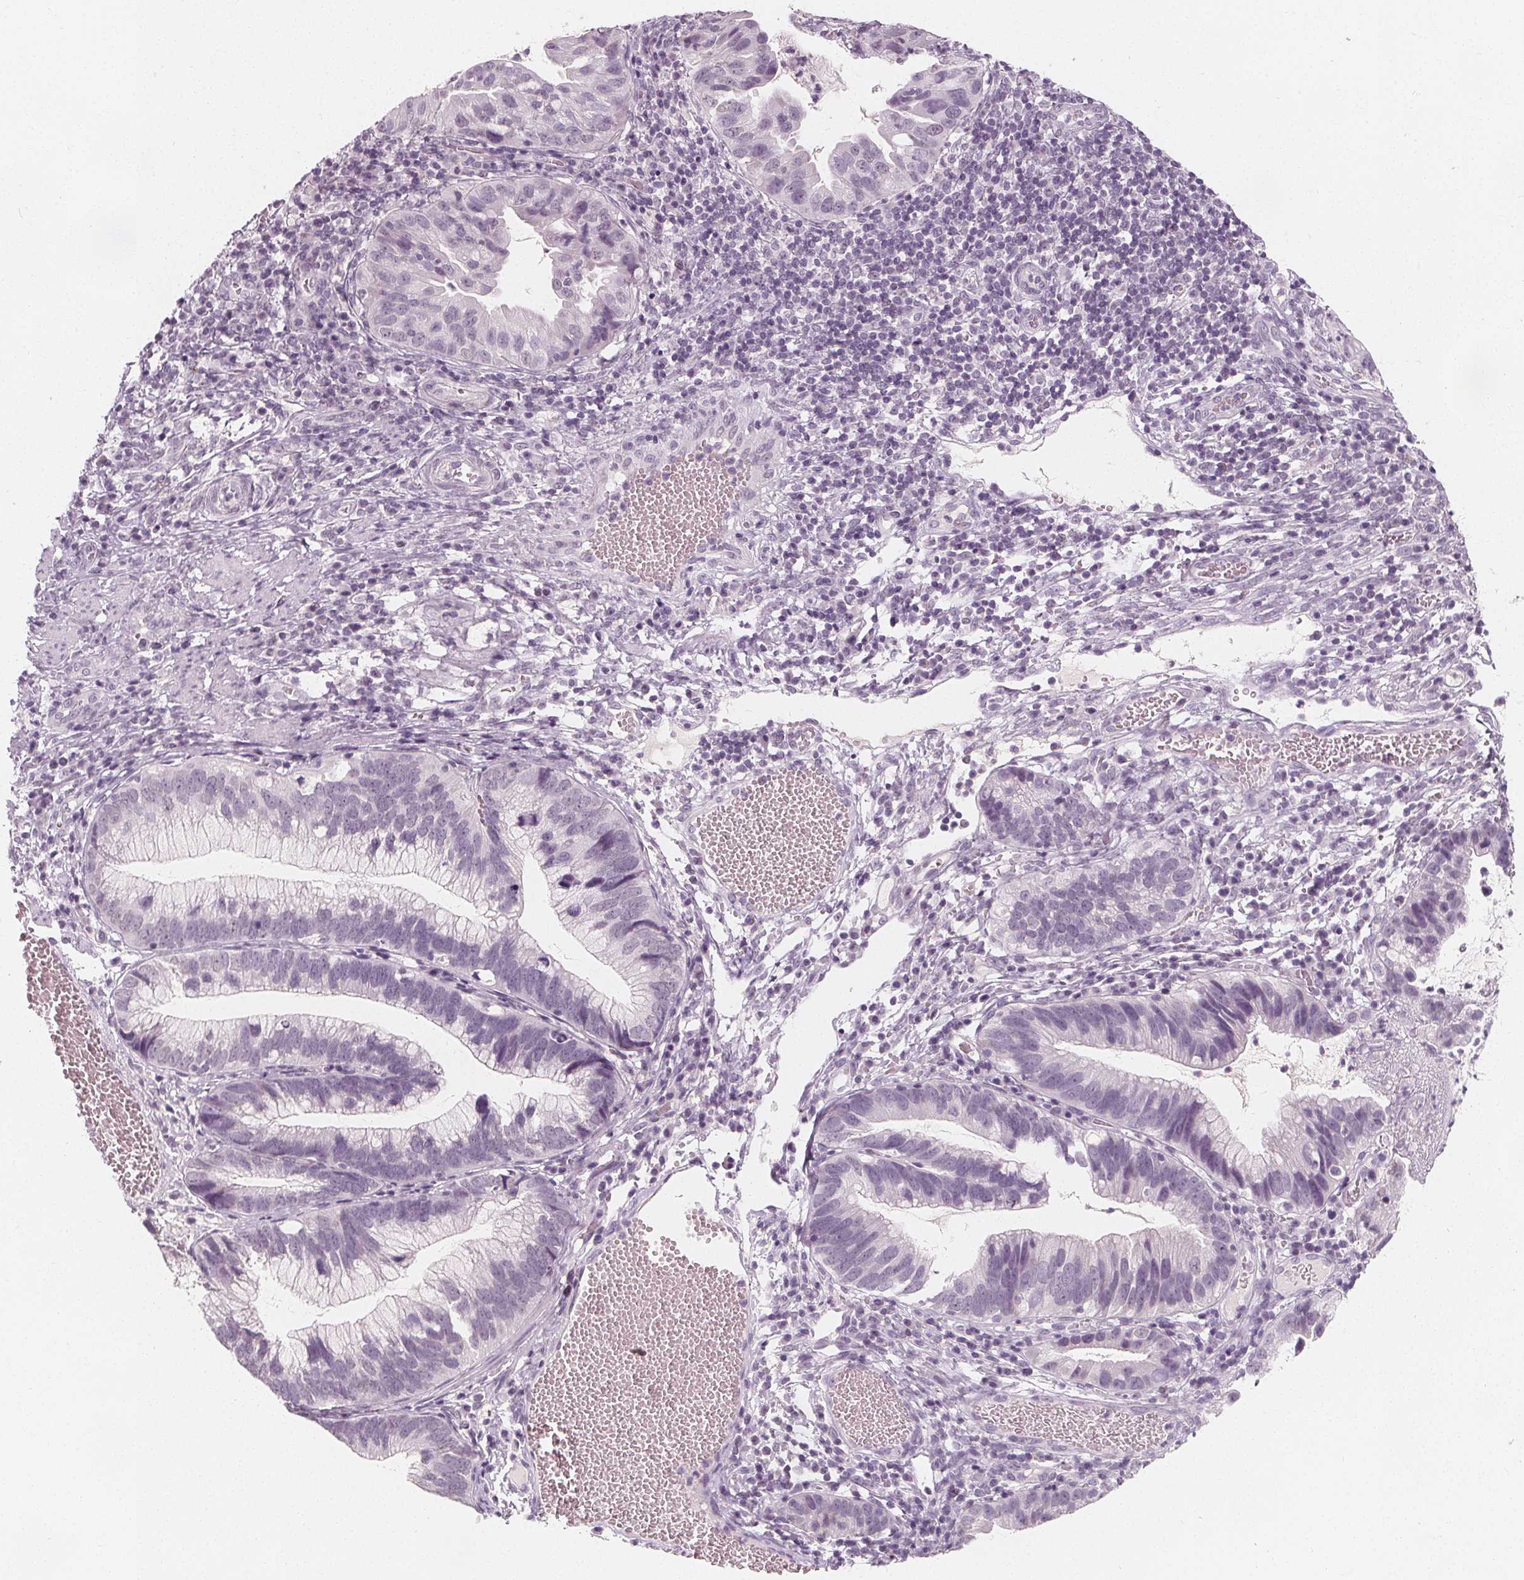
{"staining": {"intensity": "negative", "quantity": "none", "location": "none"}, "tissue": "cervical cancer", "cell_type": "Tumor cells", "image_type": "cancer", "snomed": [{"axis": "morphology", "description": "Adenocarcinoma, NOS"}, {"axis": "topography", "description": "Cervix"}], "caption": "An image of cervical cancer stained for a protein exhibits no brown staining in tumor cells. Nuclei are stained in blue.", "gene": "DBX2", "patient": {"sex": "female", "age": 34}}